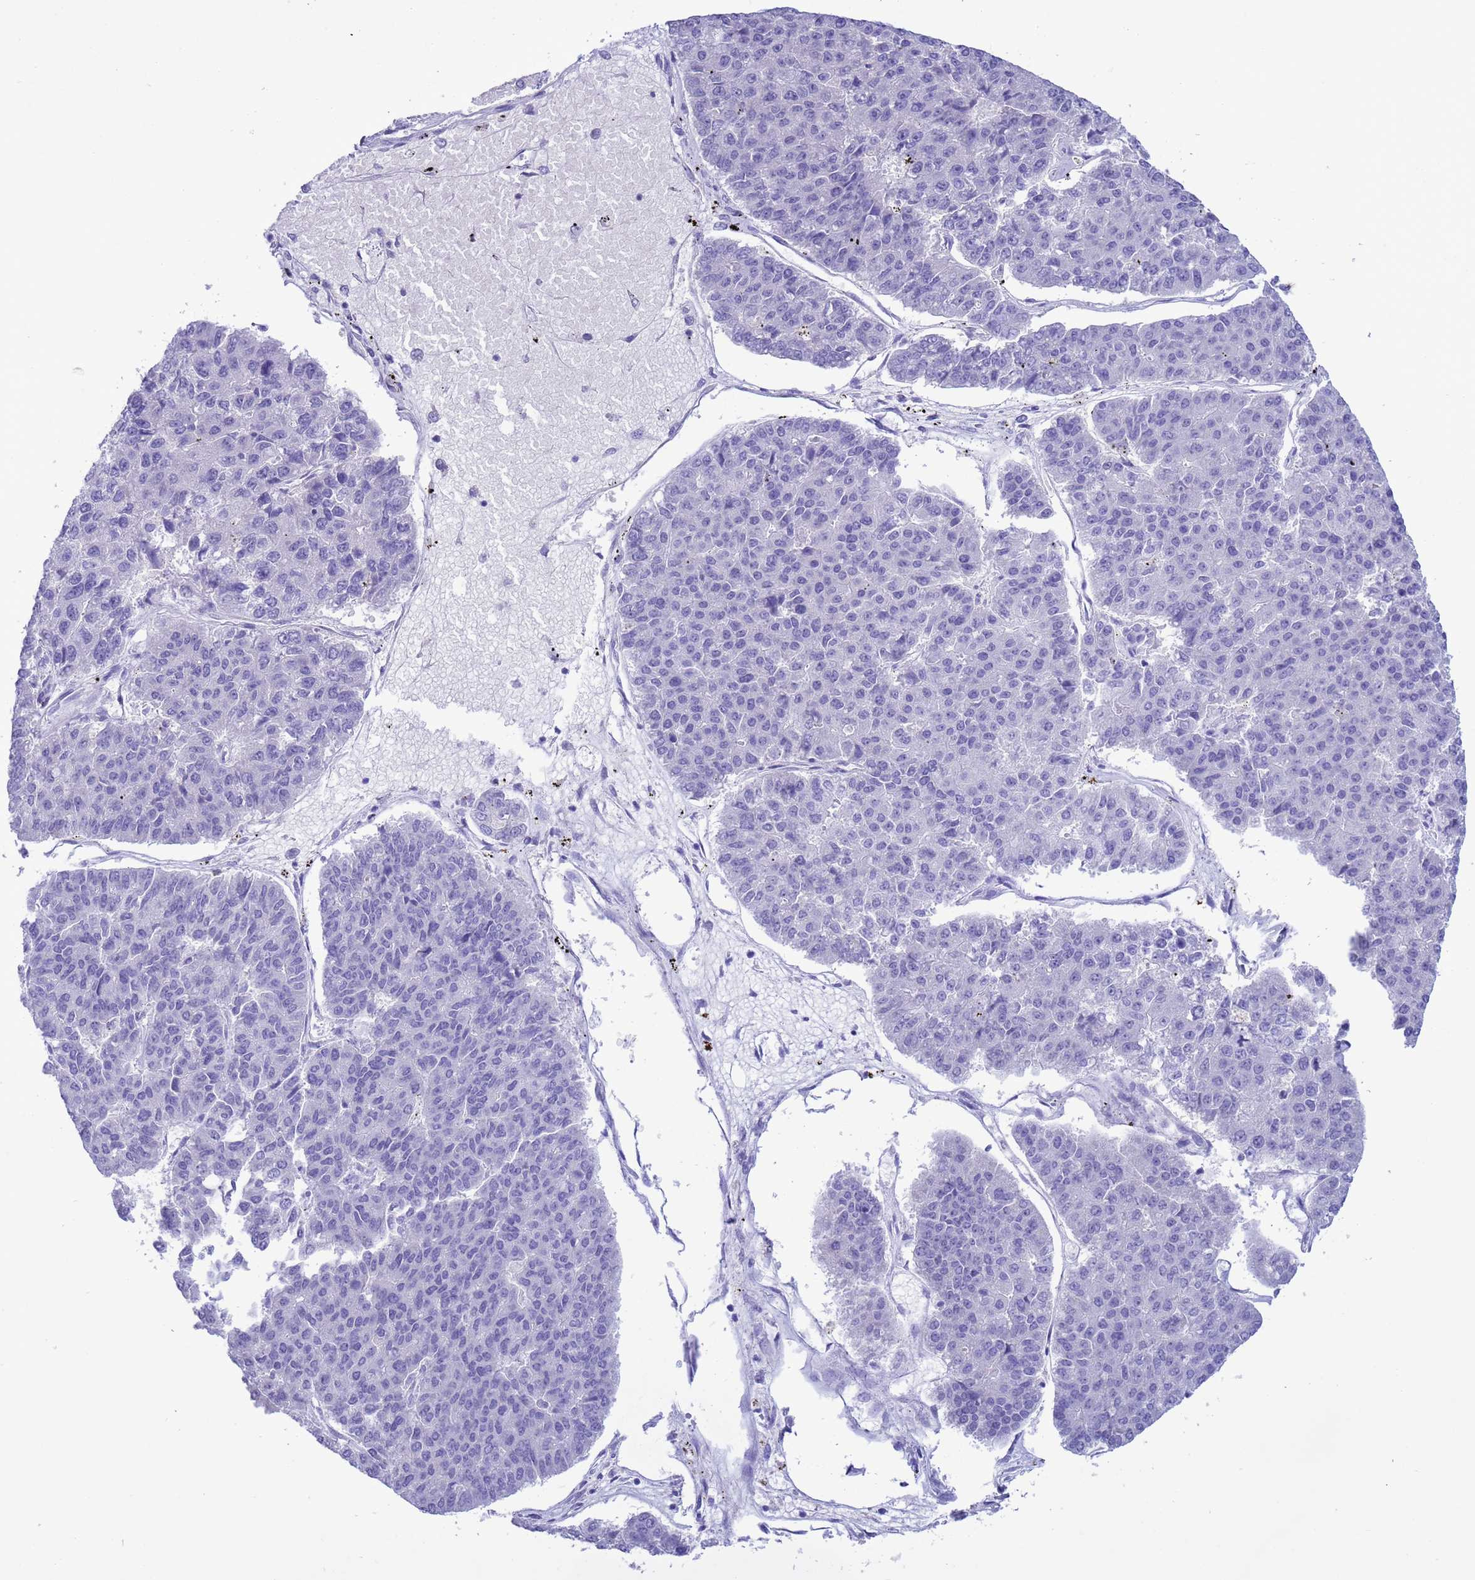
{"staining": {"intensity": "negative", "quantity": "none", "location": "none"}, "tissue": "pancreatic cancer", "cell_type": "Tumor cells", "image_type": "cancer", "snomed": [{"axis": "morphology", "description": "Adenocarcinoma, NOS"}, {"axis": "topography", "description": "Pancreas"}], "caption": "Tumor cells show no significant protein staining in pancreatic adenocarcinoma.", "gene": "GSTM1", "patient": {"sex": "male", "age": 50}}